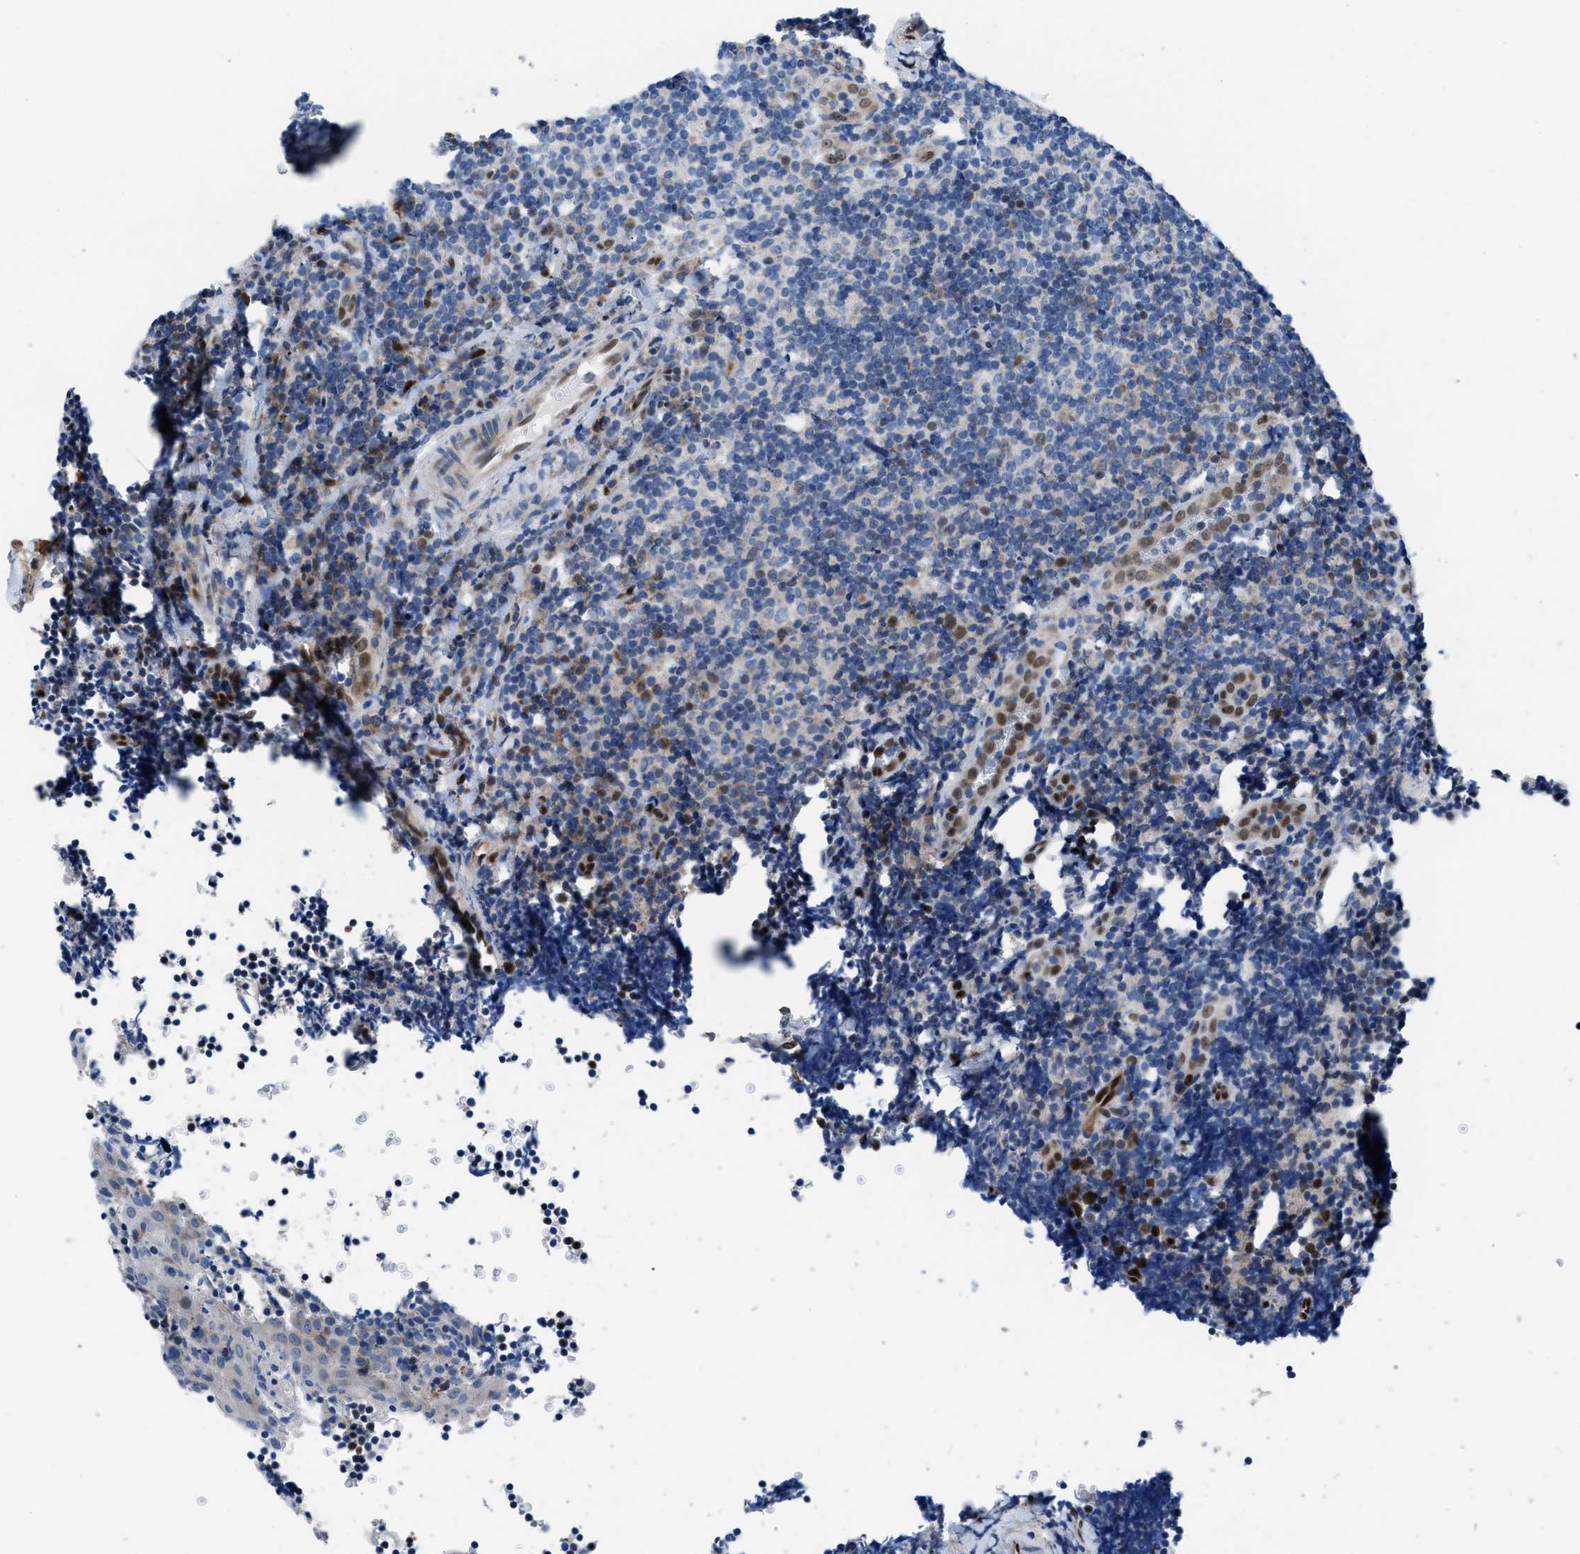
{"staining": {"intensity": "weak", "quantity": "25%-75%", "location": "cytoplasmic/membranous"}, "tissue": "tonsil", "cell_type": "Germinal center cells", "image_type": "normal", "snomed": [{"axis": "morphology", "description": "Normal tissue, NOS"}, {"axis": "topography", "description": "Tonsil"}], "caption": "Germinal center cells show low levels of weak cytoplasmic/membranous staining in approximately 25%-75% of cells in normal tonsil.", "gene": "LMO2", "patient": {"sex": "male", "age": 37}}